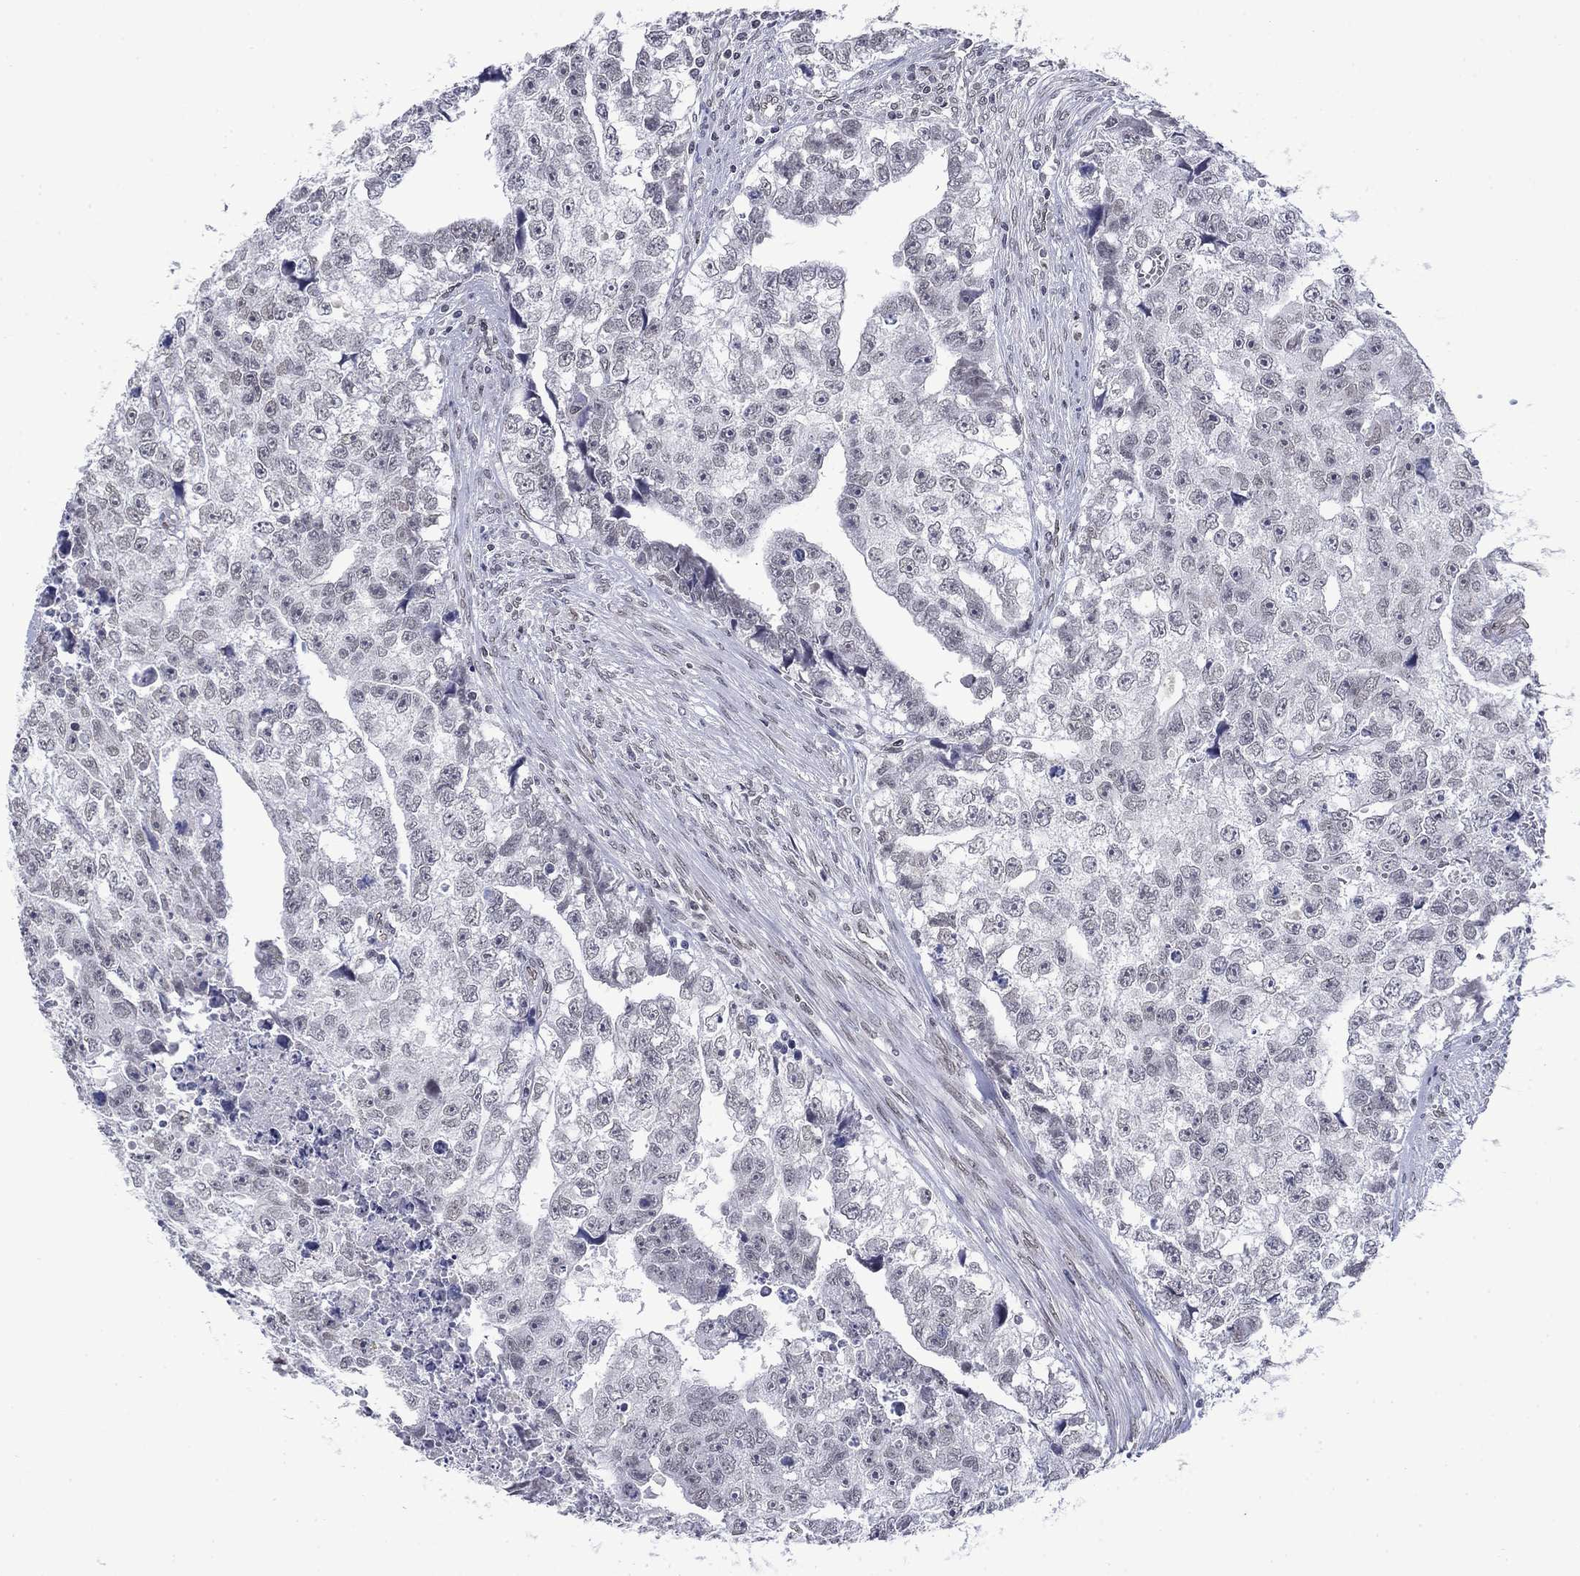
{"staining": {"intensity": "negative", "quantity": "none", "location": "none"}, "tissue": "testis cancer", "cell_type": "Tumor cells", "image_type": "cancer", "snomed": [{"axis": "morphology", "description": "Carcinoma, Embryonal, NOS"}, {"axis": "morphology", "description": "Teratoma, malignant, NOS"}, {"axis": "topography", "description": "Testis"}], "caption": "This micrograph is of testis malignant teratoma stained with IHC to label a protein in brown with the nuclei are counter-stained blue. There is no staining in tumor cells.", "gene": "TOR1AIP1", "patient": {"sex": "male", "age": 44}}